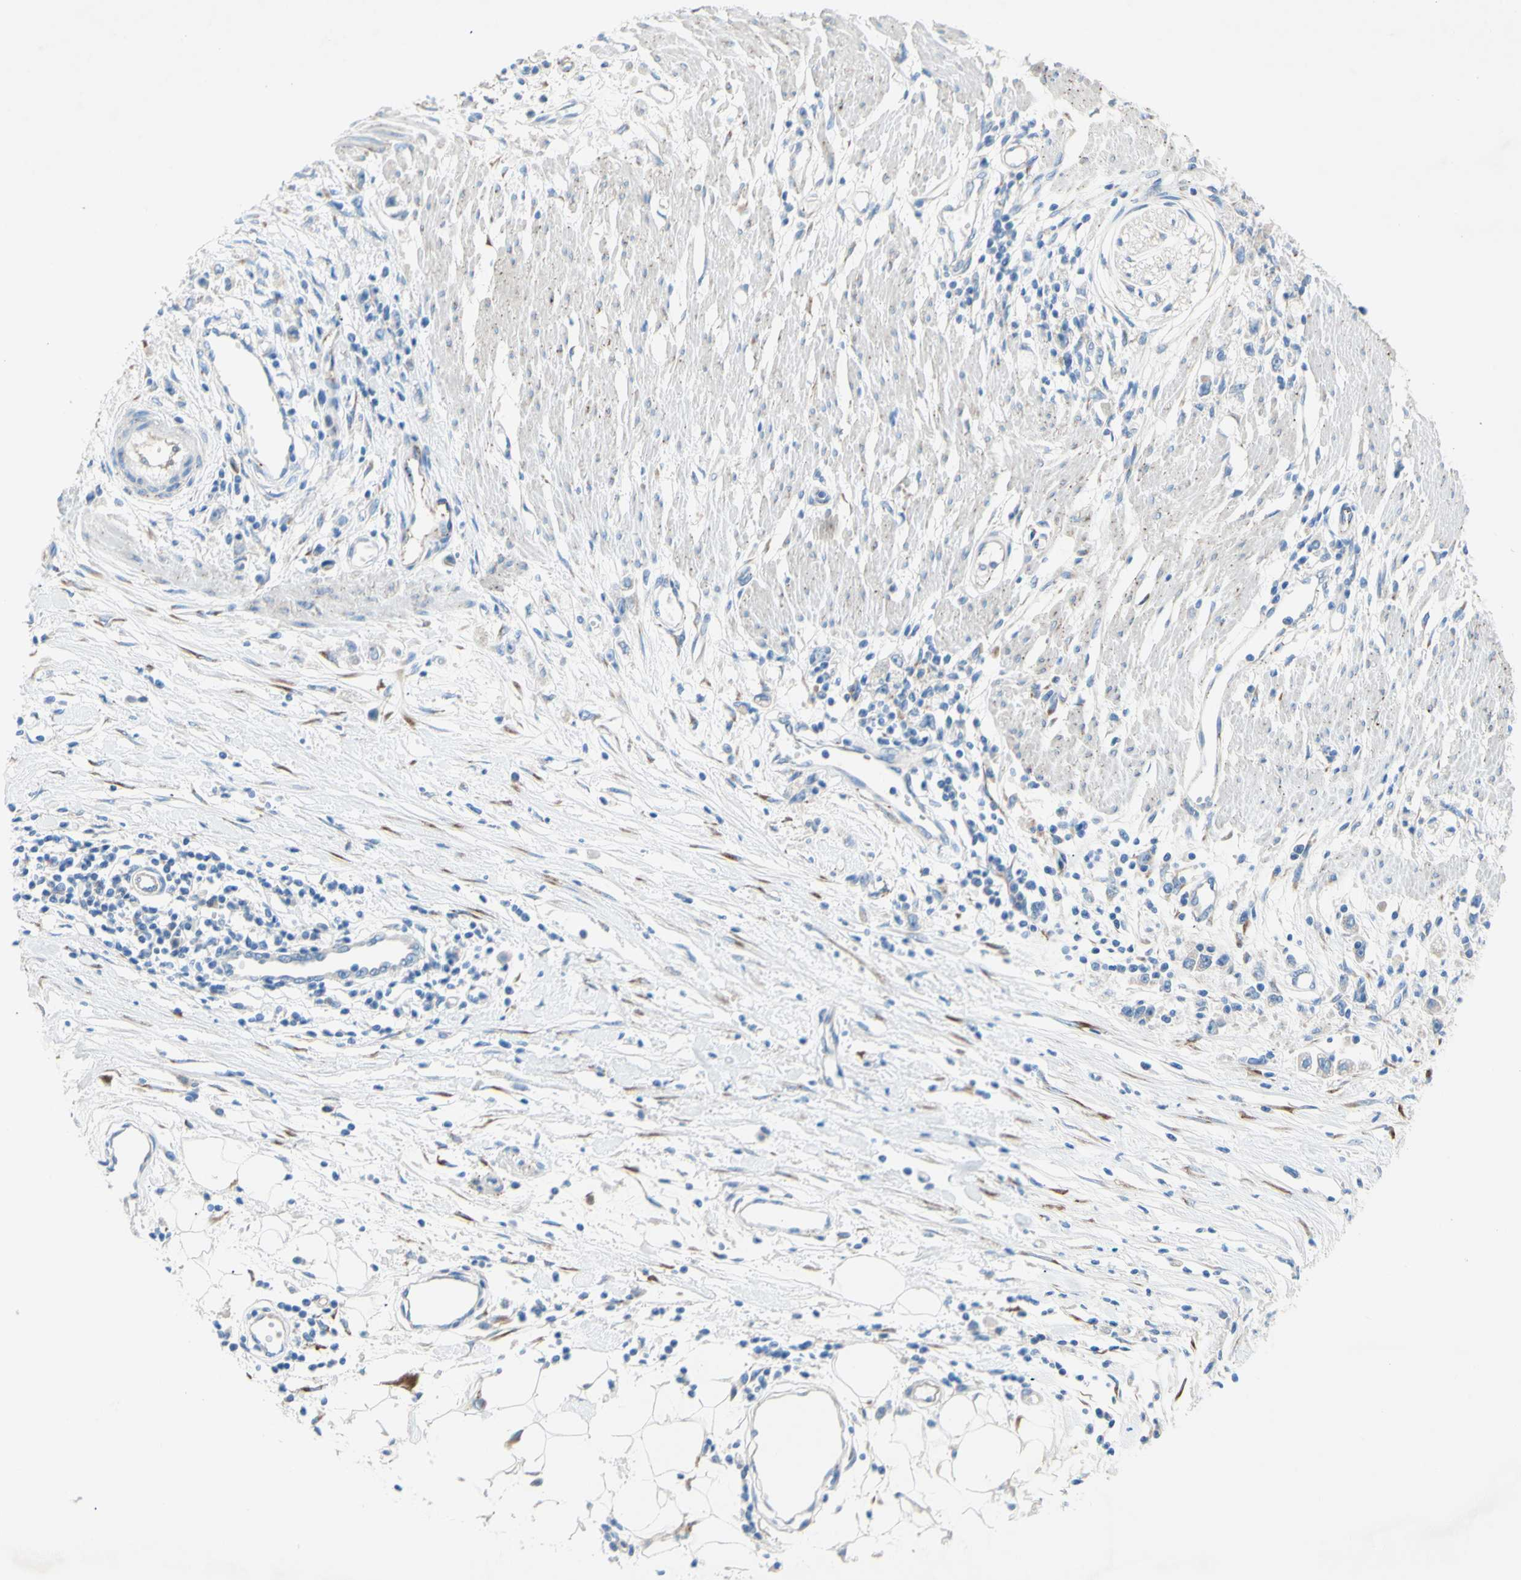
{"staining": {"intensity": "negative", "quantity": "none", "location": "none"}, "tissue": "stomach cancer", "cell_type": "Tumor cells", "image_type": "cancer", "snomed": [{"axis": "morphology", "description": "Adenocarcinoma, NOS"}, {"axis": "topography", "description": "Stomach"}], "caption": "High magnification brightfield microscopy of stomach adenocarcinoma stained with DAB (3,3'-diaminobenzidine) (brown) and counterstained with hematoxylin (blue): tumor cells show no significant expression.", "gene": "TMIGD2", "patient": {"sex": "female", "age": 59}}